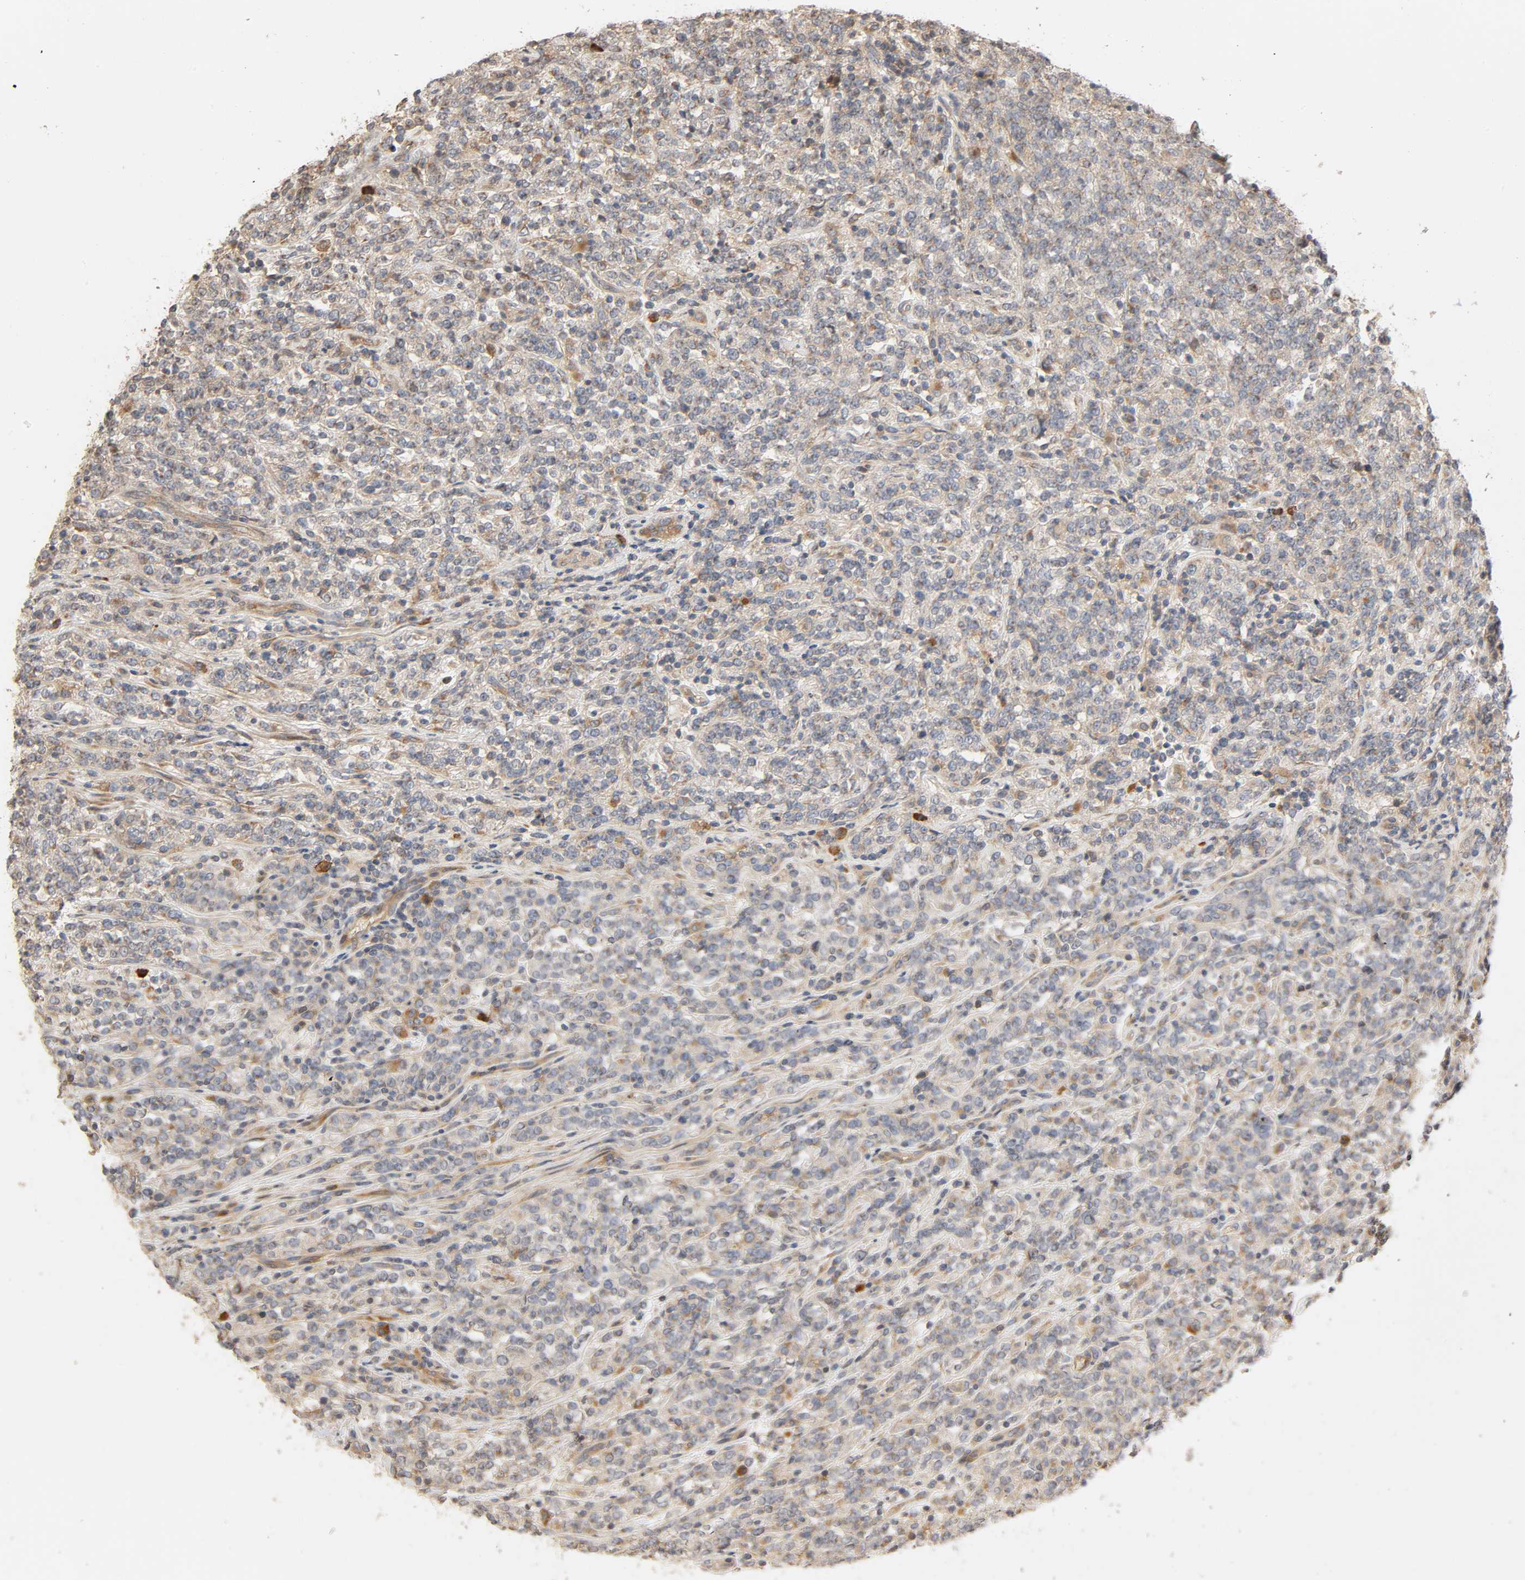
{"staining": {"intensity": "moderate", "quantity": "<25%", "location": "cytoplasmic/membranous"}, "tissue": "lymphoma", "cell_type": "Tumor cells", "image_type": "cancer", "snomed": [{"axis": "morphology", "description": "Malignant lymphoma, non-Hodgkin's type, High grade"}, {"axis": "topography", "description": "Soft tissue"}], "caption": "Tumor cells exhibit low levels of moderate cytoplasmic/membranous expression in about <25% of cells in human high-grade malignant lymphoma, non-Hodgkin's type. (DAB (3,3'-diaminobenzidine) IHC with brightfield microscopy, high magnification).", "gene": "SGSM1", "patient": {"sex": "male", "age": 18}}